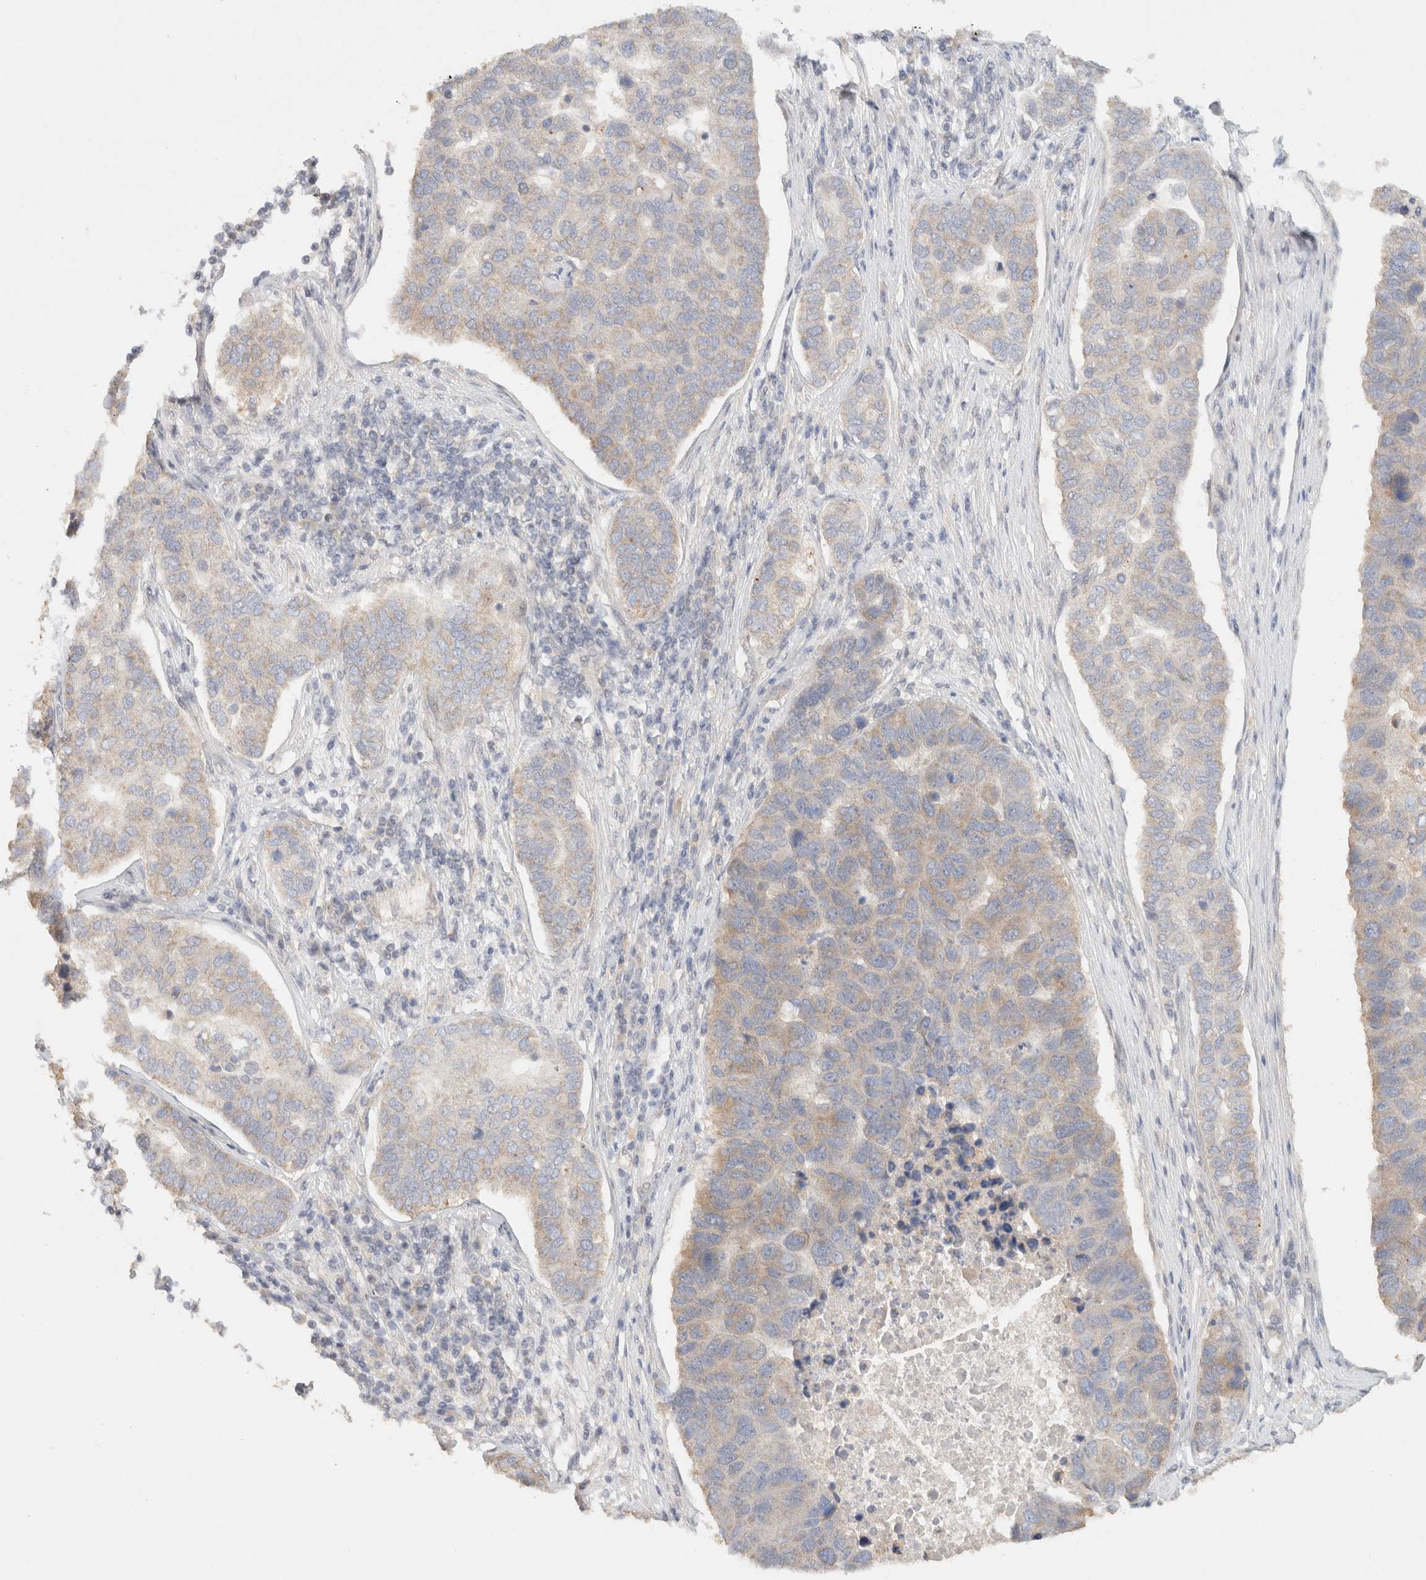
{"staining": {"intensity": "weak", "quantity": "<25%", "location": "cytoplasmic/membranous"}, "tissue": "pancreatic cancer", "cell_type": "Tumor cells", "image_type": "cancer", "snomed": [{"axis": "morphology", "description": "Adenocarcinoma, NOS"}, {"axis": "topography", "description": "Pancreas"}], "caption": "The micrograph shows no significant expression in tumor cells of pancreatic cancer. The staining is performed using DAB (3,3'-diaminobenzidine) brown chromogen with nuclei counter-stained in using hematoxylin.", "gene": "TACC1", "patient": {"sex": "female", "age": 61}}